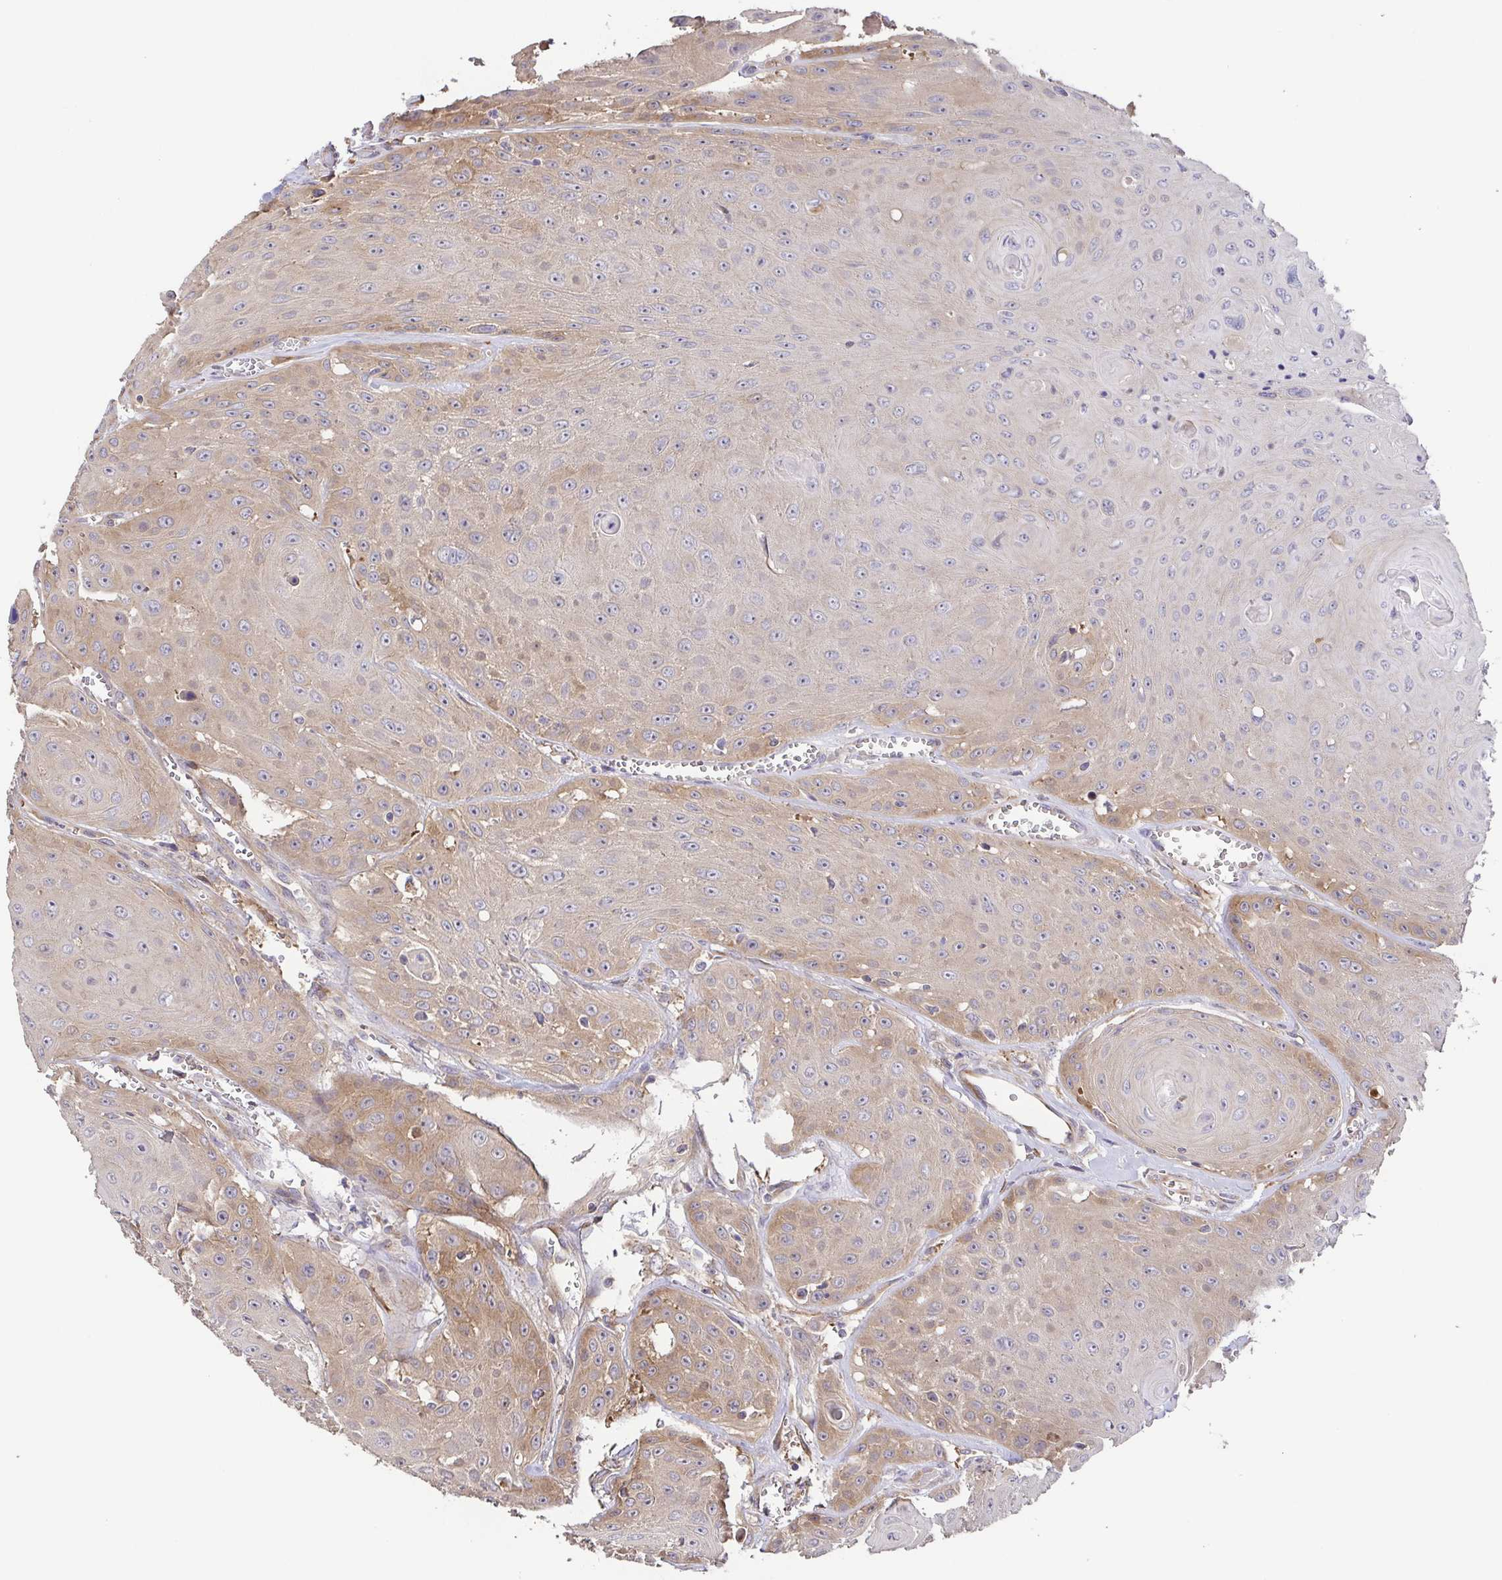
{"staining": {"intensity": "weak", "quantity": "25%-75%", "location": "cytoplasmic/membranous"}, "tissue": "head and neck cancer", "cell_type": "Tumor cells", "image_type": "cancer", "snomed": [{"axis": "morphology", "description": "Squamous cell carcinoma, NOS"}, {"axis": "topography", "description": "Oral tissue"}, {"axis": "topography", "description": "Head-Neck"}], "caption": "Squamous cell carcinoma (head and neck) was stained to show a protein in brown. There is low levels of weak cytoplasmic/membranous staining in about 25%-75% of tumor cells.", "gene": "EIF3D", "patient": {"sex": "male", "age": 81}}